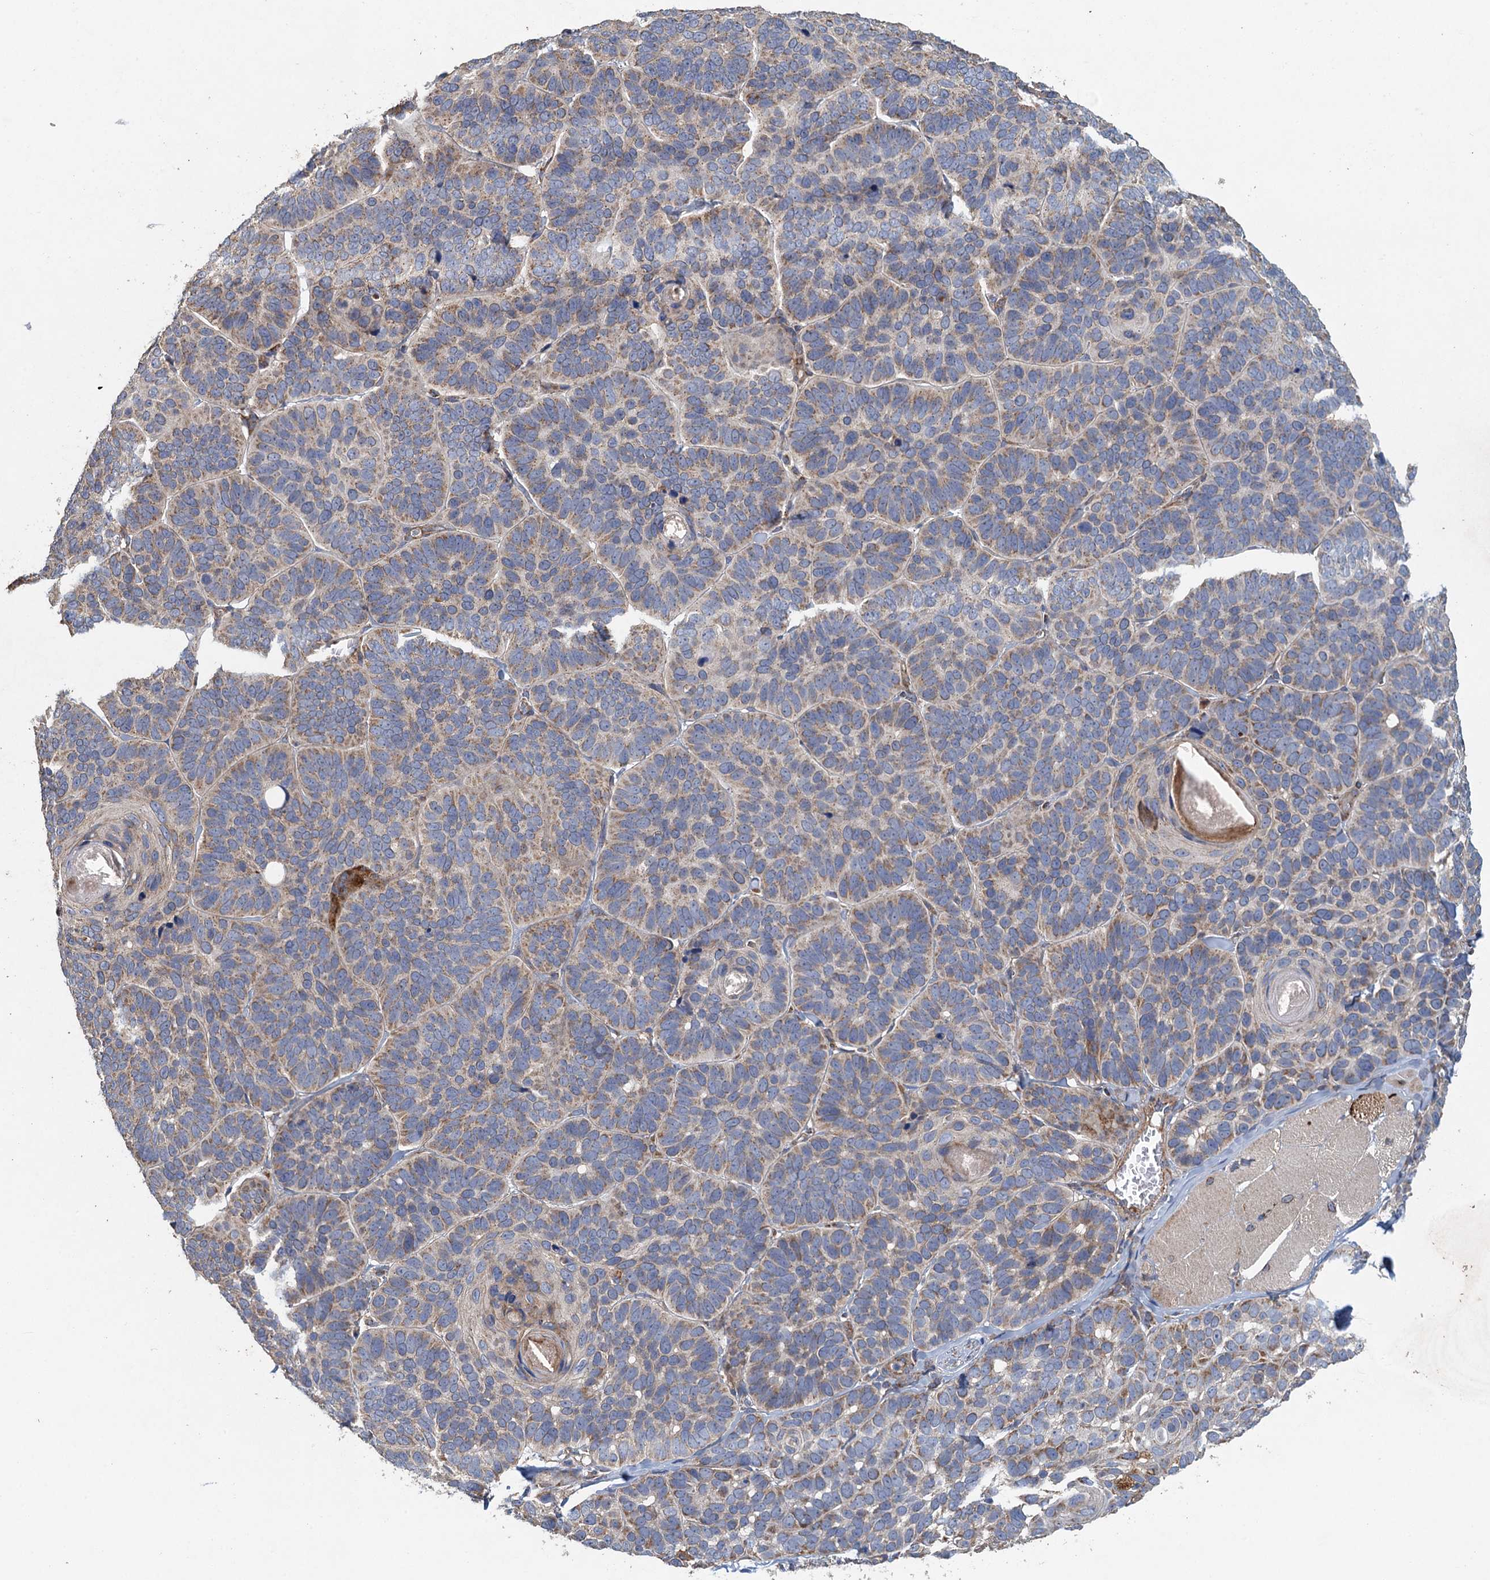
{"staining": {"intensity": "moderate", "quantity": "25%-75%", "location": "cytoplasmic/membranous"}, "tissue": "skin cancer", "cell_type": "Tumor cells", "image_type": "cancer", "snomed": [{"axis": "morphology", "description": "Basal cell carcinoma"}, {"axis": "topography", "description": "Skin"}], "caption": "Human skin basal cell carcinoma stained with a brown dye shows moderate cytoplasmic/membranous positive positivity in about 25%-75% of tumor cells.", "gene": "BCS1L", "patient": {"sex": "male", "age": 62}}